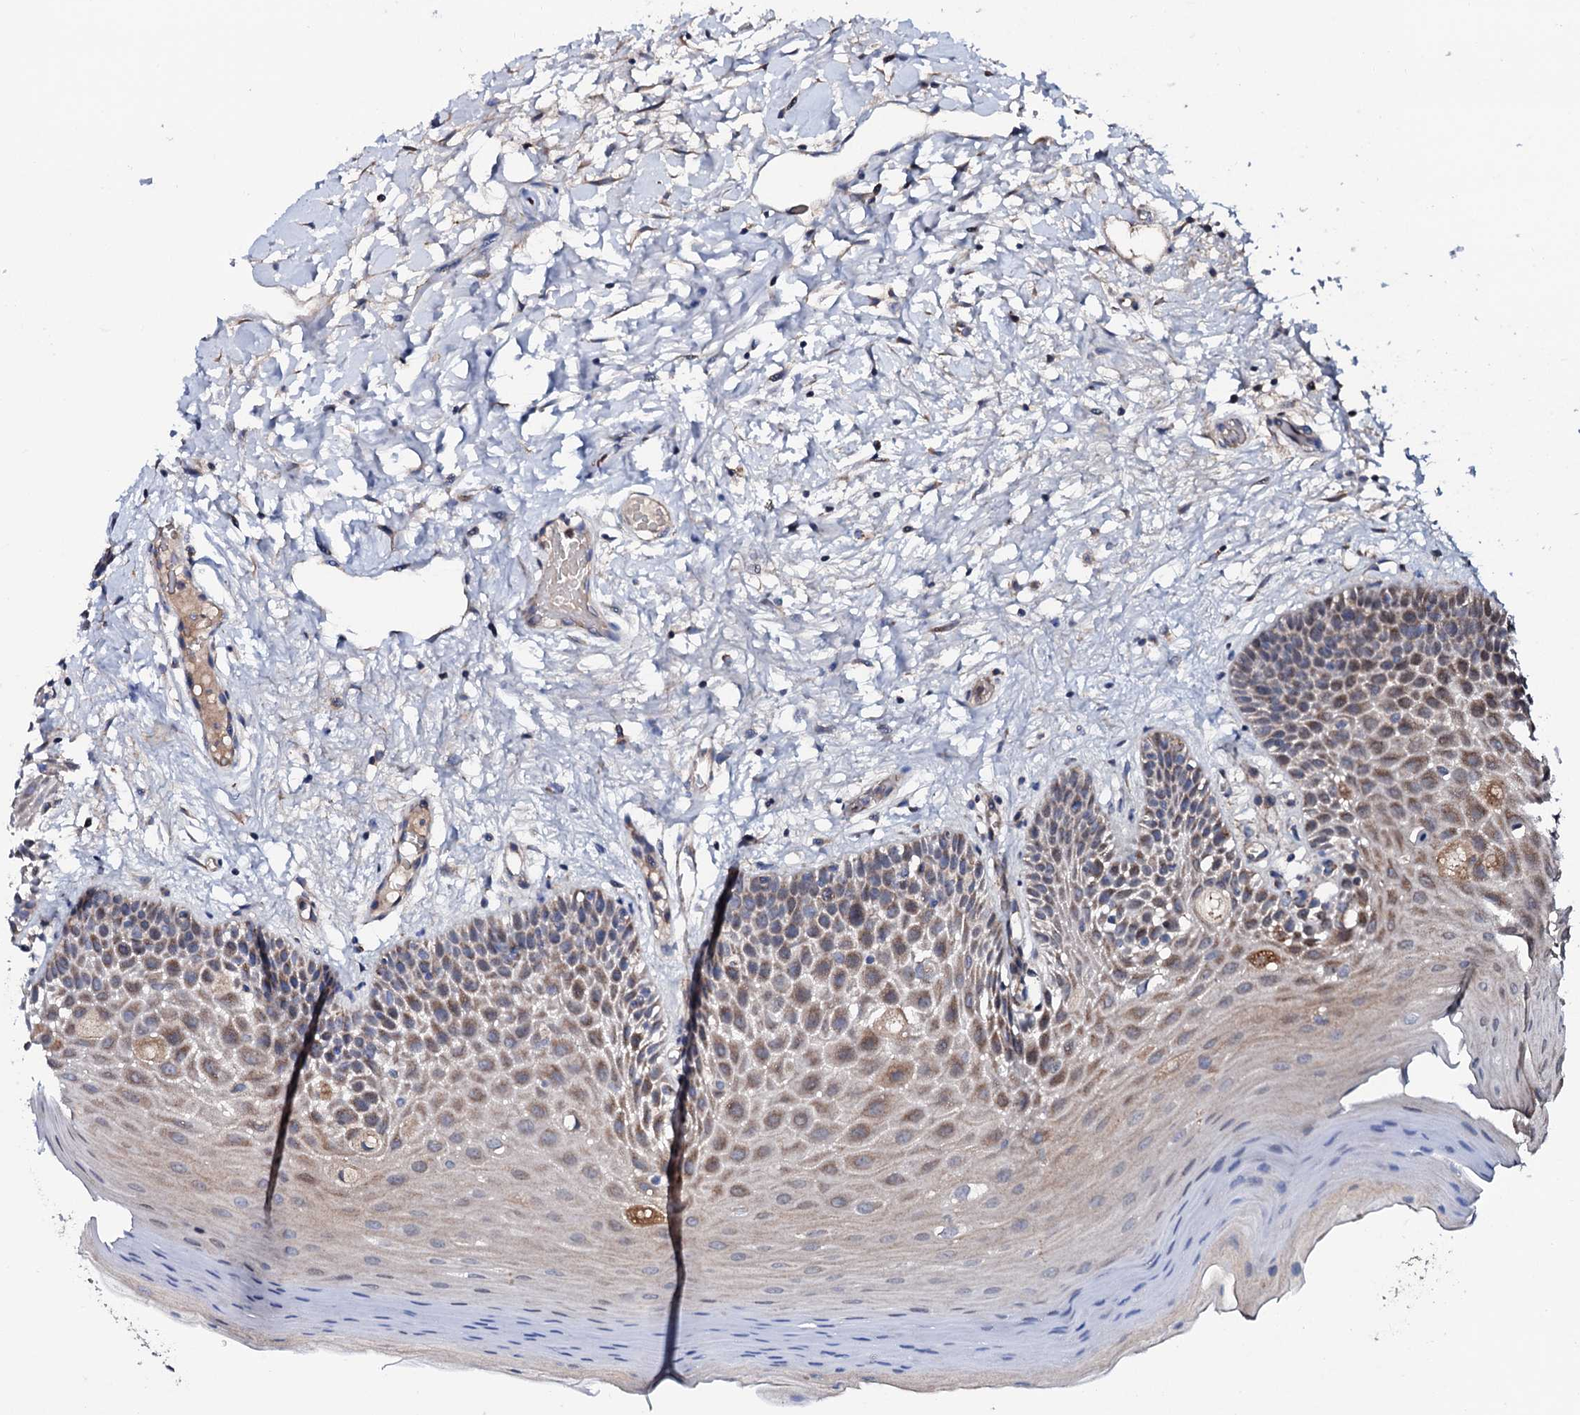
{"staining": {"intensity": "moderate", "quantity": ">75%", "location": "cytoplasmic/membranous"}, "tissue": "oral mucosa", "cell_type": "Squamous epithelial cells", "image_type": "normal", "snomed": [{"axis": "morphology", "description": "Normal tissue, NOS"}, {"axis": "topography", "description": "Oral tissue"}, {"axis": "topography", "description": "Tounge, NOS"}], "caption": "Normal oral mucosa shows moderate cytoplasmic/membranous positivity in about >75% of squamous epithelial cells.", "gene": "PPP1R3D", "patient": {"sex": "male", "age": 47}}